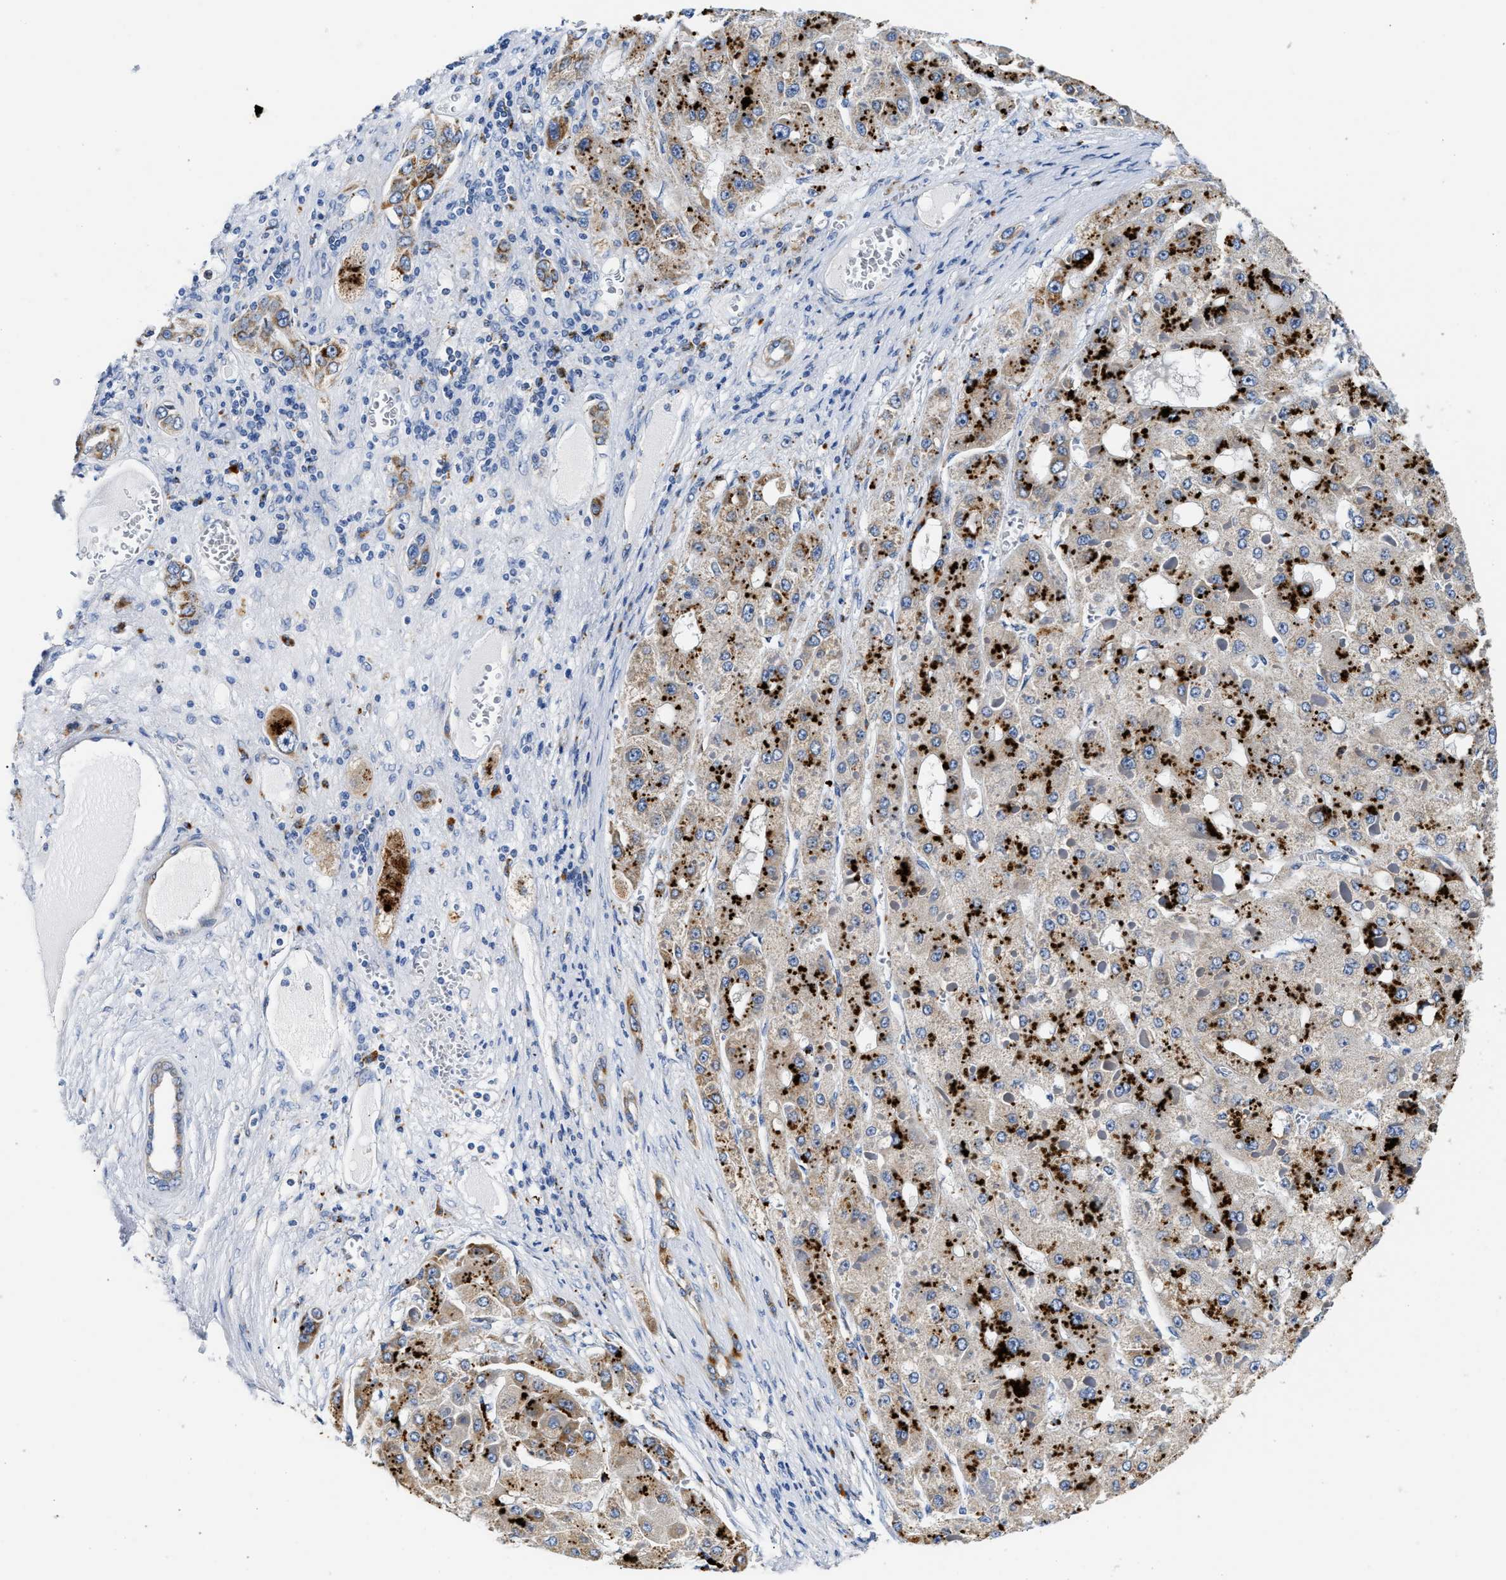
{"staining": {"intensity": "strong", "quantity": "25%-75%", "location": "cytoplasmic/membranous"}, "tissue": "liver cancer", "cell_type": "Tumor cells", "image_type": "cancer", "snomed": [{"axis": "morphology", "description": "Carcinoma, Hepatocellular, NOS"}, {"axis": "topography", "description": "Liver"}], "caption": "Strong cytoplasmic/membranous positivity for a protein is identified in about 25%-75% of tumor cells of hepatocellular carcinoma (liver) using immunohistochemistry.", "gene": "ACADVL", "patient": {"sex": "female", "age": 73}}